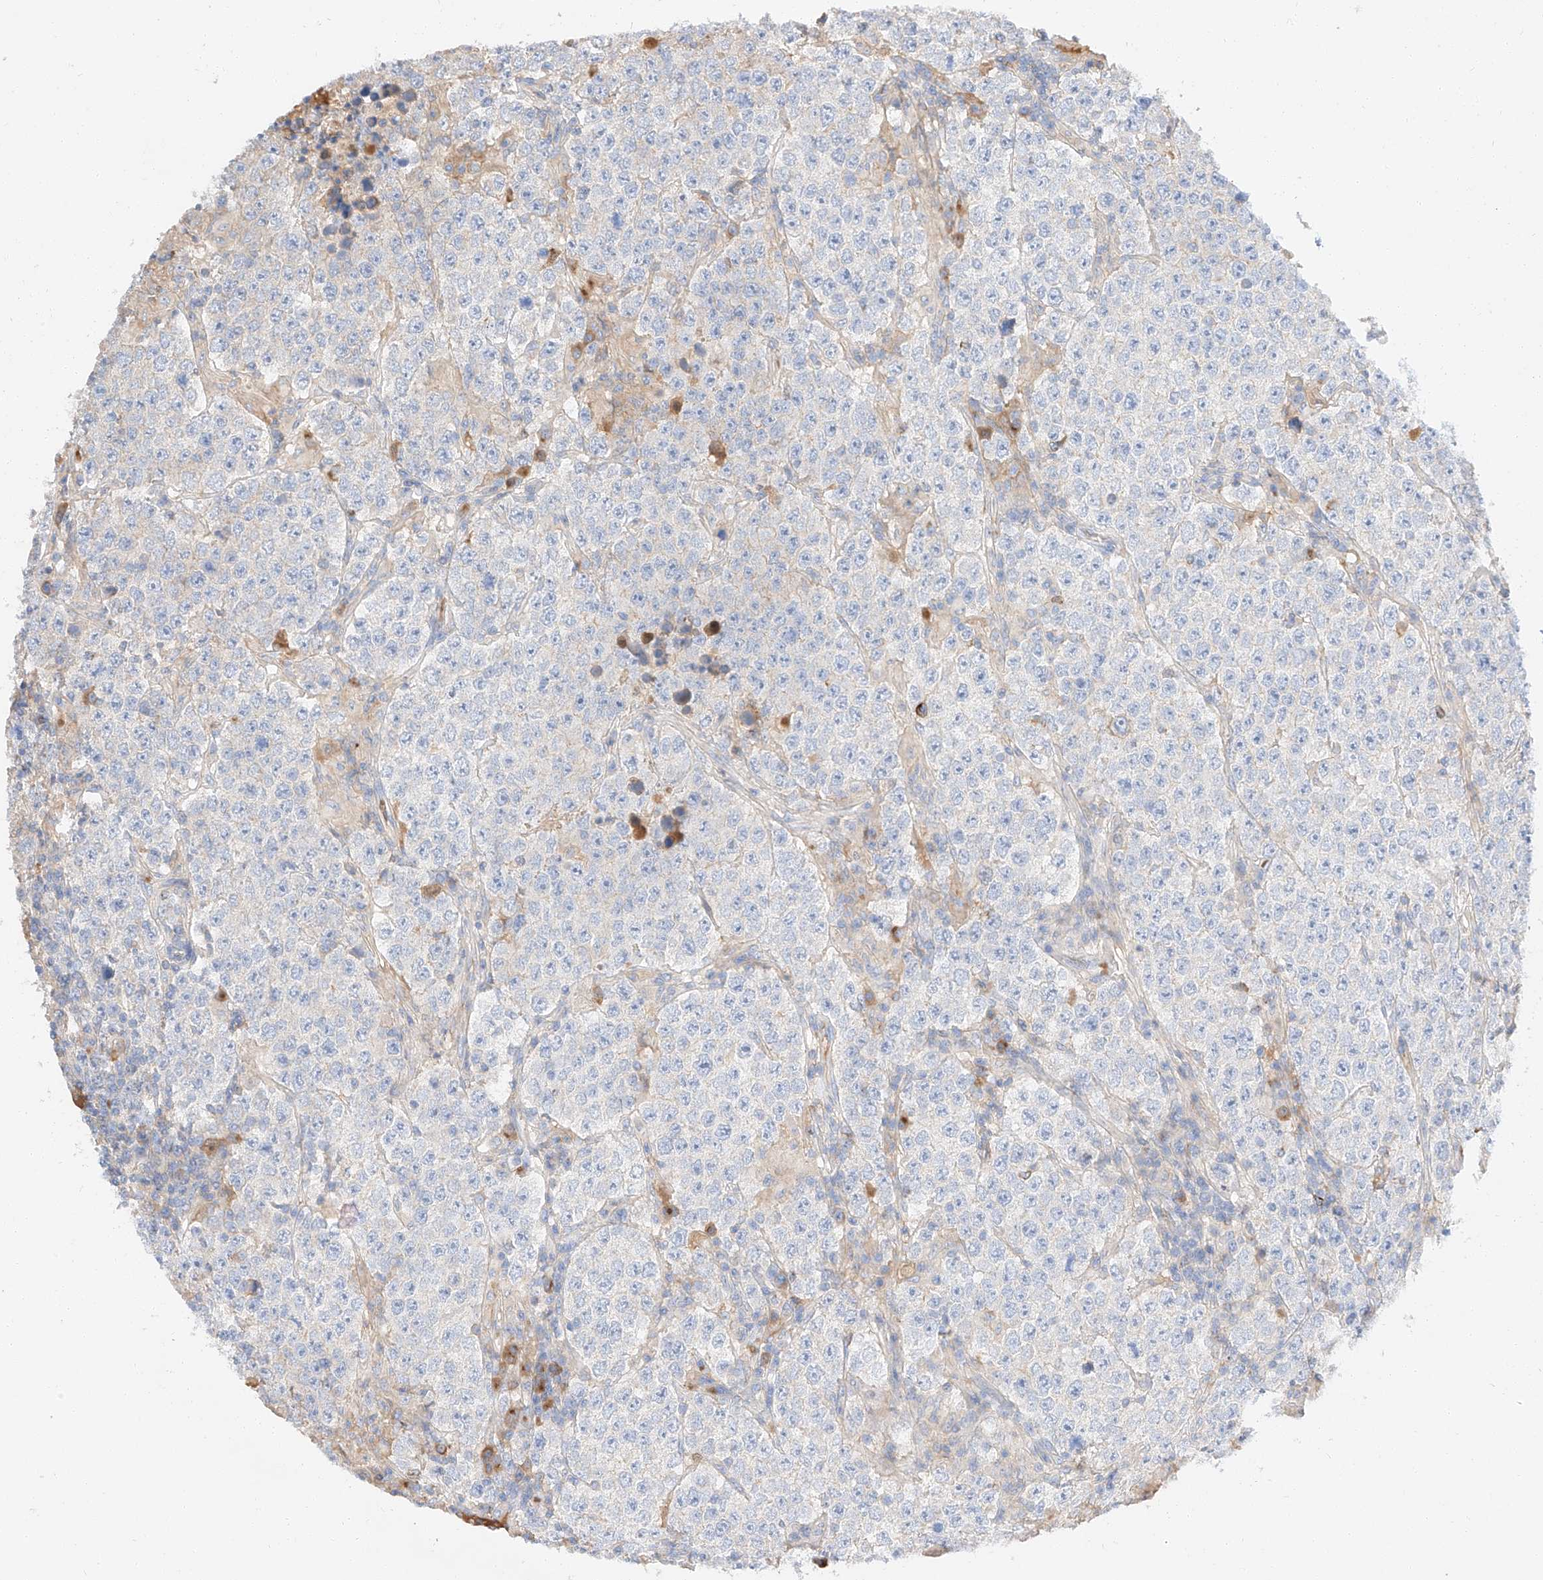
{"staining": {"intensity": "negative", "quantity": "none", "location": "none"}, "tissue": "testis cancer", "cell_type": "Tumor cells", "image_type": "cancer", "snomed": [{"axis": "morphology", "description": "Normal tissue, NOS"}, {"axis": "morphology", "description": "Urothelial carcinoma, High grade"}, {"axis": "morphology", "description": "Seminoma, NOS"}, {"axis": "morphology", "description": "Carcinoma, Embryonal, NOS"}, {"axis": "topography", "description": "Urinary bladder"}, {"axis": "topography", "description": "Testis"}], "caption": "Immunohistochemistry histopathology image of testis cancer stained for a protein (brown), which reveals no positivity in tumor cells.", "gene": "MAP7", "patient": {"sex": "male", "age": 41}}